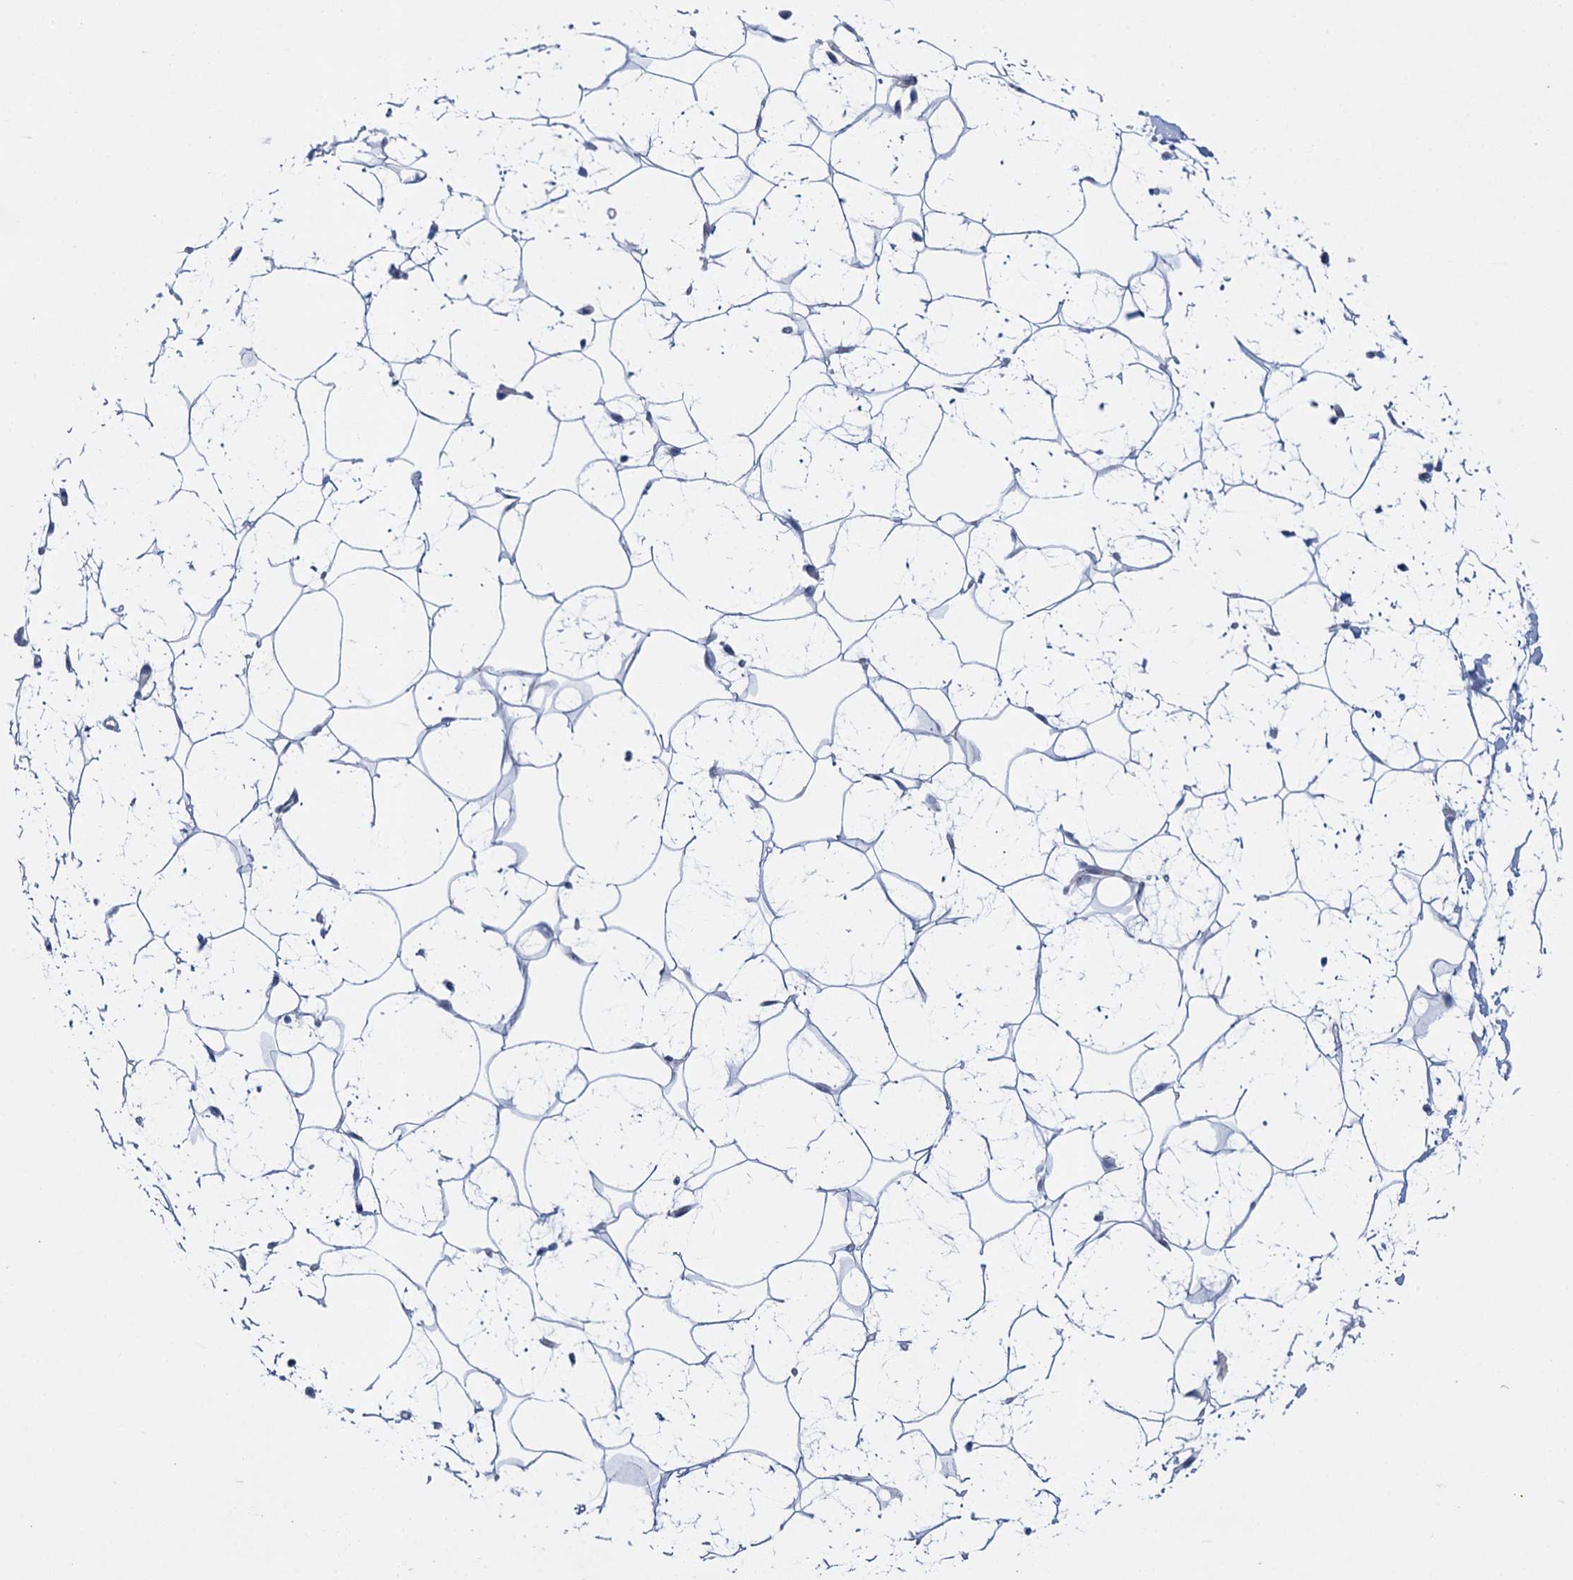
{"staining": {"intensity": "negative", "quantity": "none", "location": "none"}, "tissue": "adipose tissue", "cell_type": "Adipocytes", "image_type": "normal", "snomed": [{"axis": "morphology", "description": "Normal tissue, NOS"}, {"axis": "topography", "description": "Breast"}], "caption": "Adipose tissue stained for a protein using immunohistochemistry (IHC) demonstrates no positivity adipocytes.", "gene": "SFN", "patient": {"sex": "female", "age": 26}}